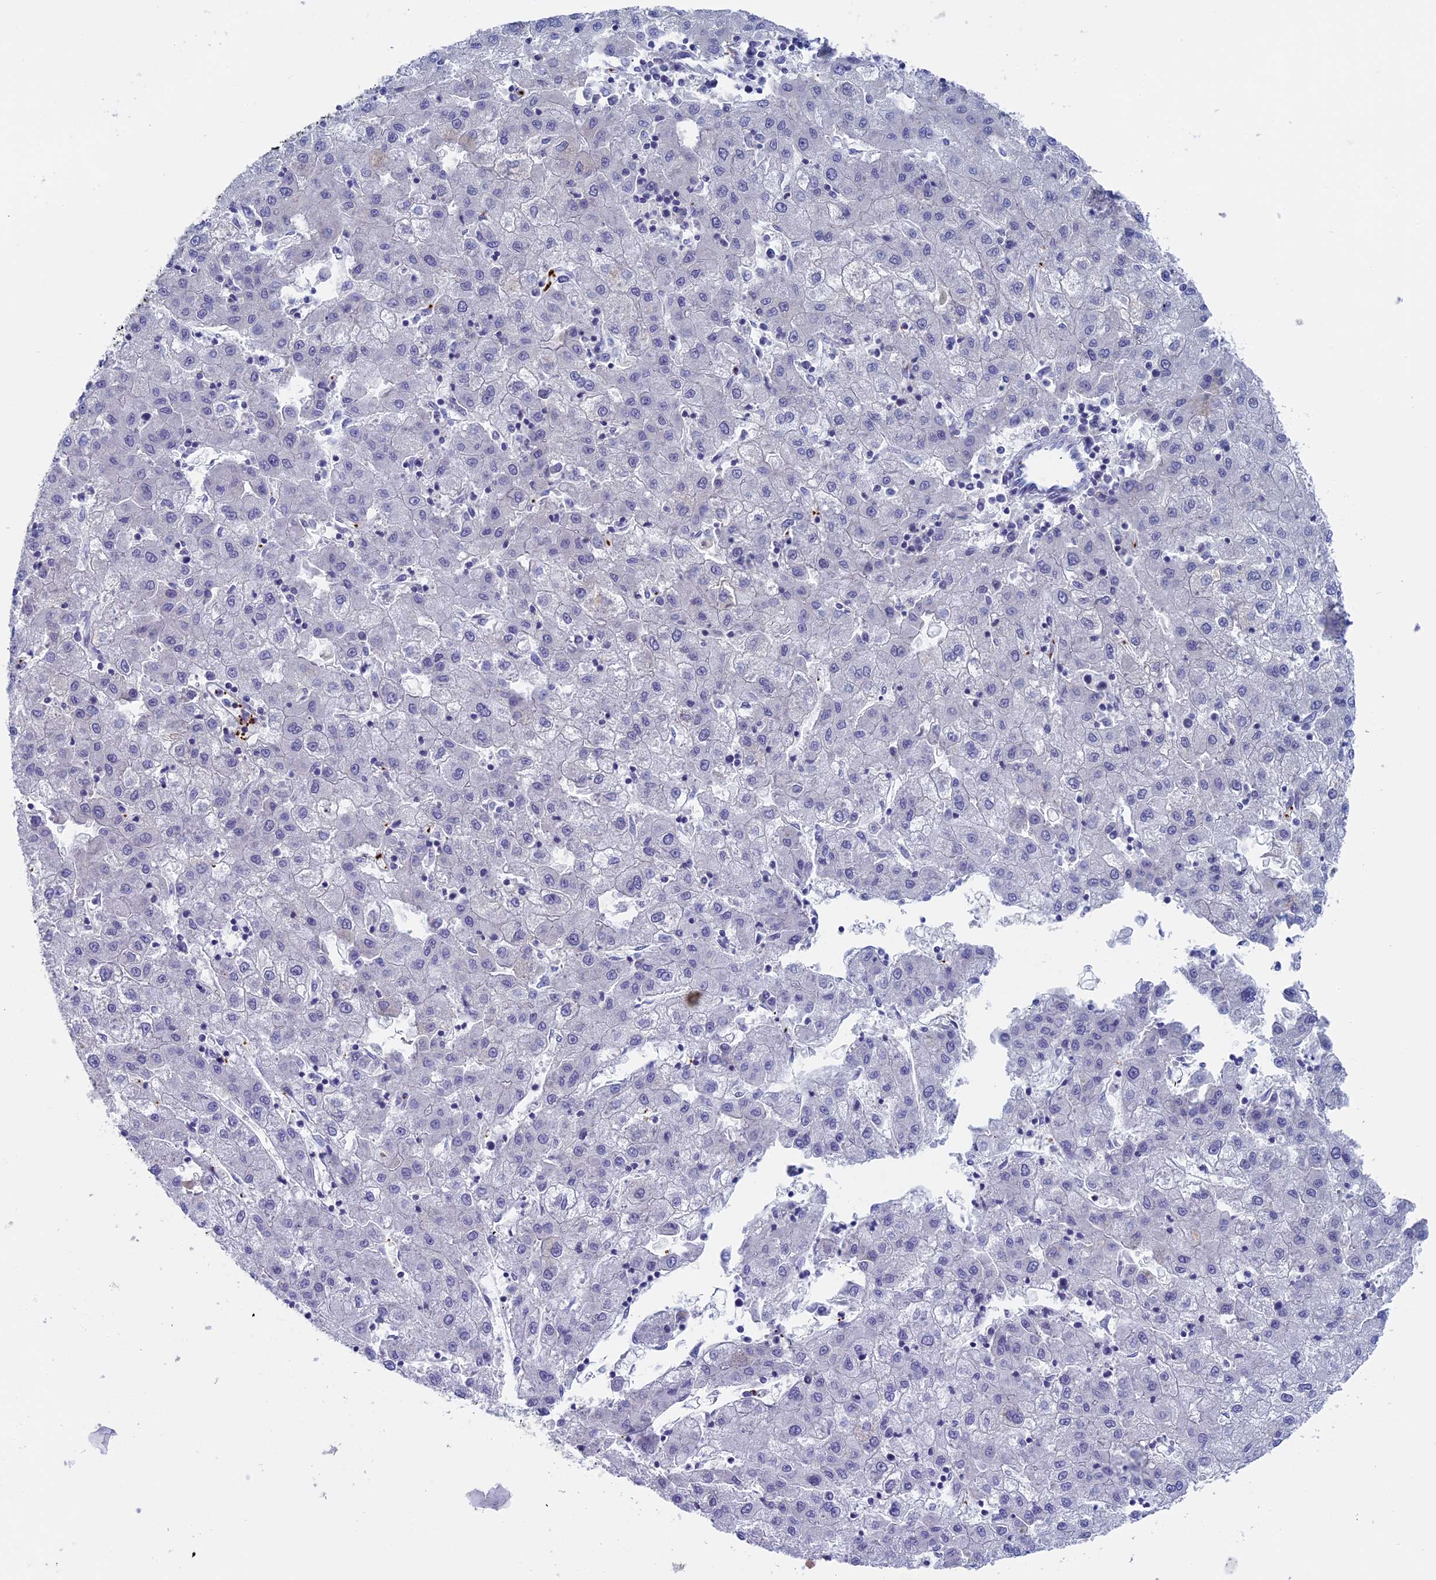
{"staining": {"intensity": "negative", "quantity": "none", "location": "none"}, "tissue": "liver cancer", "cell_type": "Tumor cells", "image_type": "cancer", "snomed": [{"axis": "morphology", "description": "Carcinoma, Hepatocellular, NOS"}, {"axis": "topography", "description": "Liver"}], "caption": "Immunohistochemical staining of liver cancer demonstrates no significant positivity in tumor cells.", "gene": "AIFM2", "patient": {"sex": "male", "age": 72}}